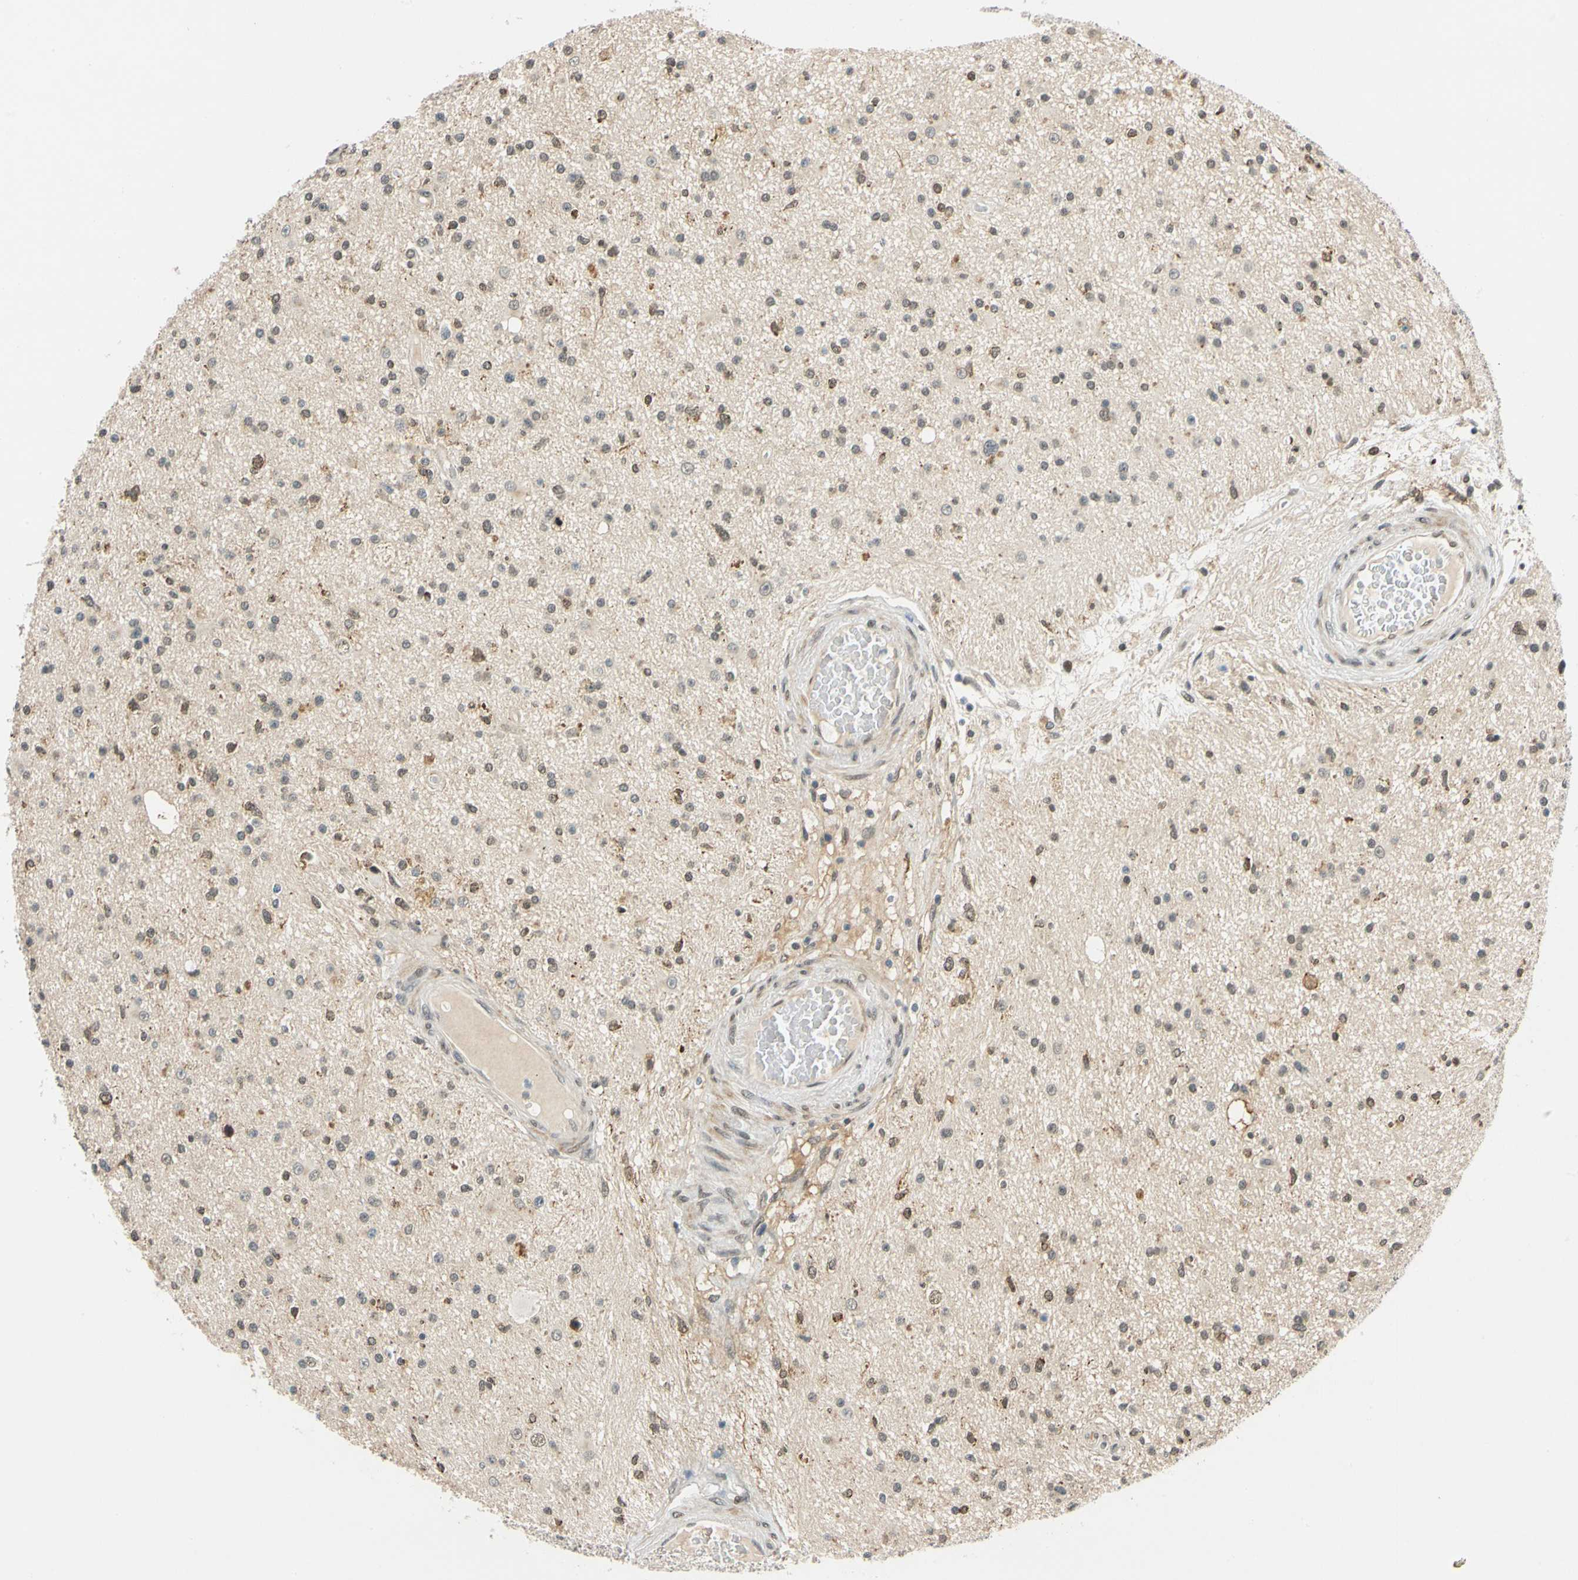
{"staining": {"intensity": "moderate", "quantity": "25%-75%", "location": "cytoplasmic/membranous,nuclear"}, "tissue": "glioma", "cell_type": "Tumor cells", "image_type": "cancer", "snomed": [{"axis": "morphology", "description": "Glioma, malignant, High grade"}, {"axis": "topography", "description": "Brain"}], "caption": "This is a micrograph of IHC staining of glioma, which shows moderate expression in the cytoplasmic/membranous and nuclear of tumor cells.", "gene": "POGZ", "patient": {"sex": "male", "age": 33}}